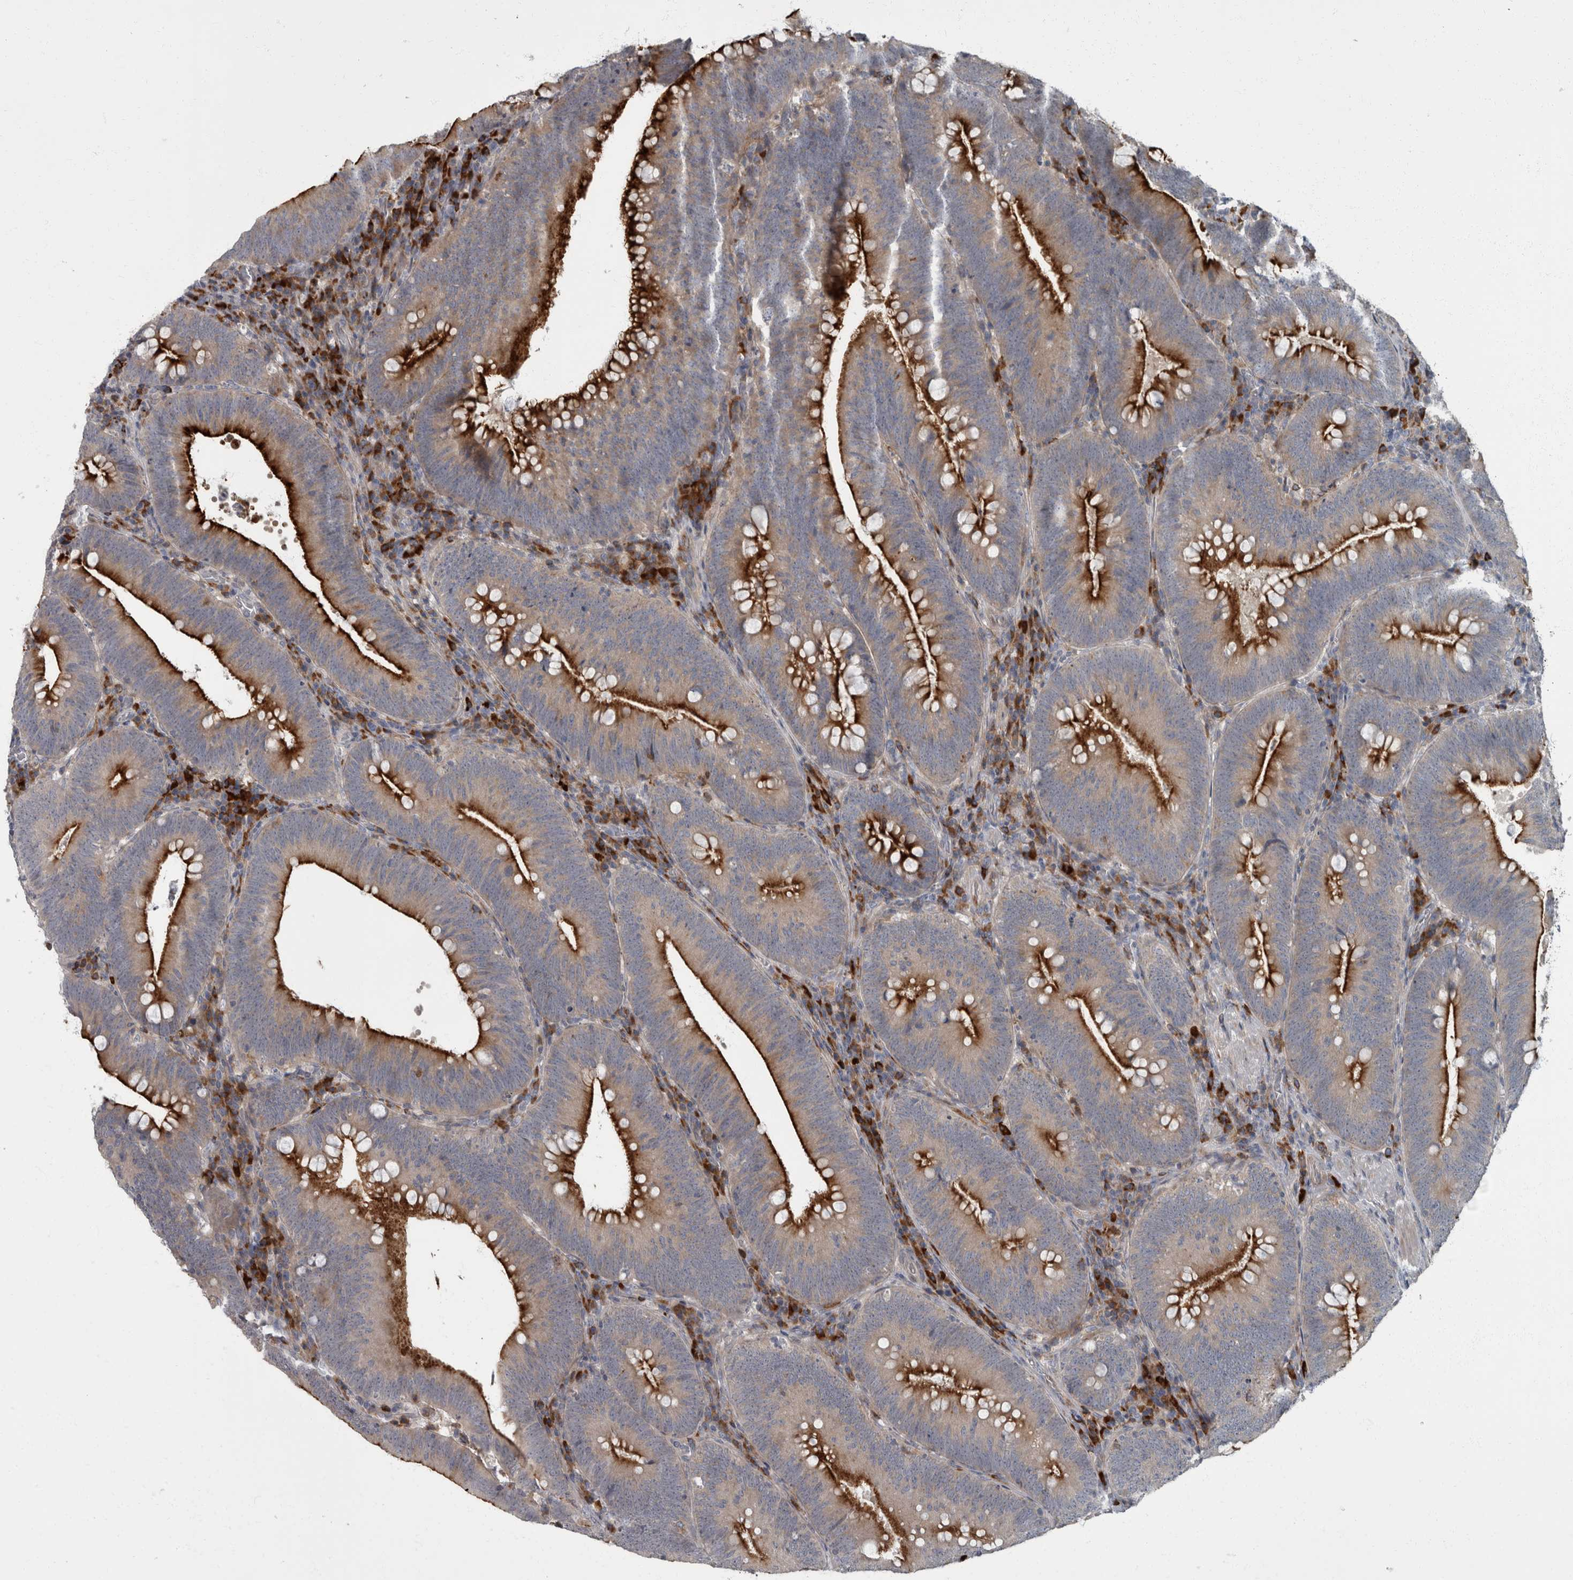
{"staining": {"intensity": "strong", "quantity": "<25%", "location": "cytoplasmic/membranous"}, "tissue": "colorectal cancer", "cell_type": "Tumor cells", "image_type": "cancer", "snomed": [{"axis": "morphology", "description": "Normal tissue, NOS"}, {"axis": "topography", "description": "Colon"}], "caption": "Human colorectal cancer stained with a brown dye reveals strong cytoplasmic/membranous positive positivity in about <25% of tumor cells.", "gene": "CDC42BPG", "patient": {"sex": "female", "age": 82}}